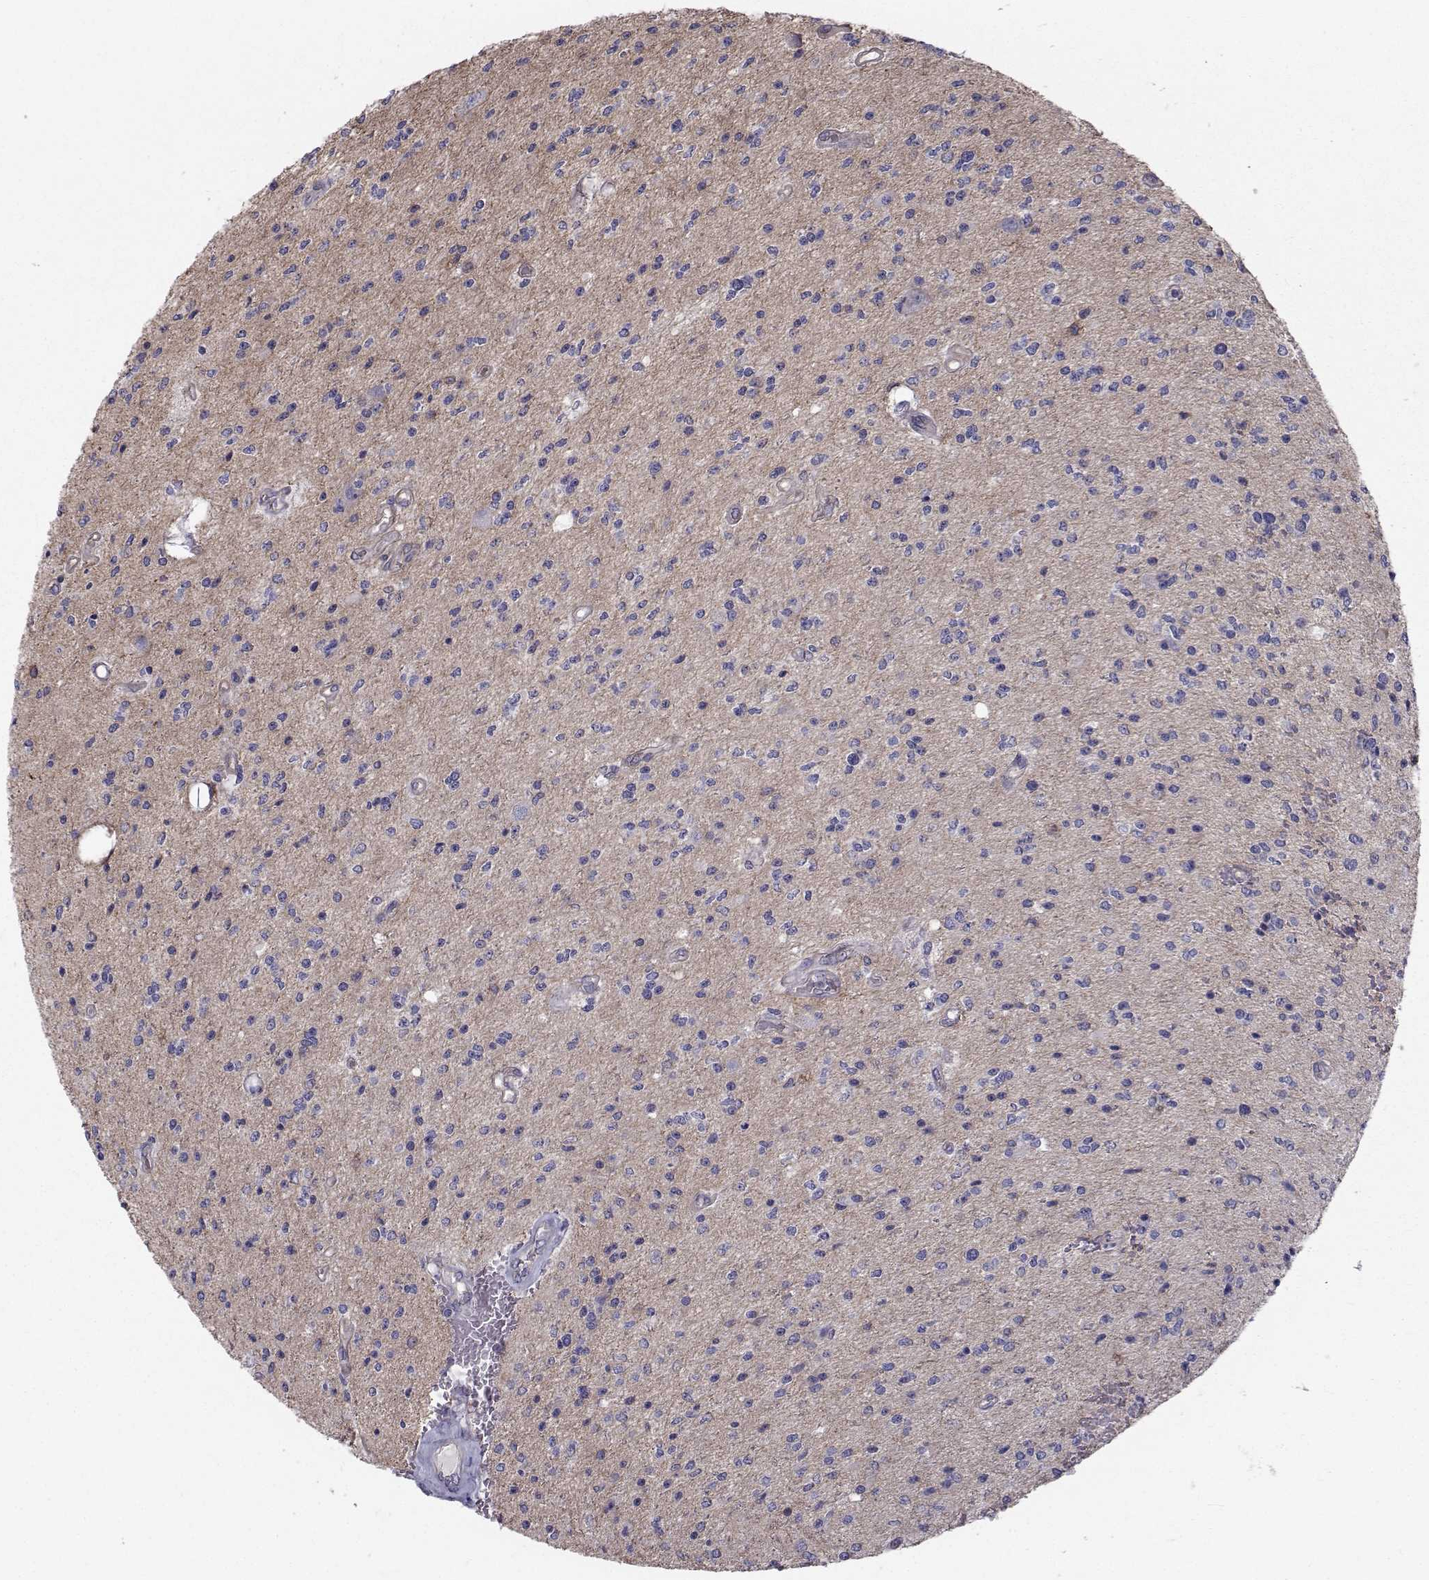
{"staining": {"intensity": "negative", "quantity": "none", "location": "none"}, "tissue": "glioma", "cell_type": "Tumor cells", "image_type": "cancer", "snomed": [{"axis": "morphology", "description": "Glioma, malignant, Low grade"}, {"axis": "topography", "description": "Brain"}], "caption": "Human glioma stained for a protein using immunohistochemistry shows no expression in tumor cells.", "gene": "QPCT", "patient": {"sex": "male", "age": 67}}